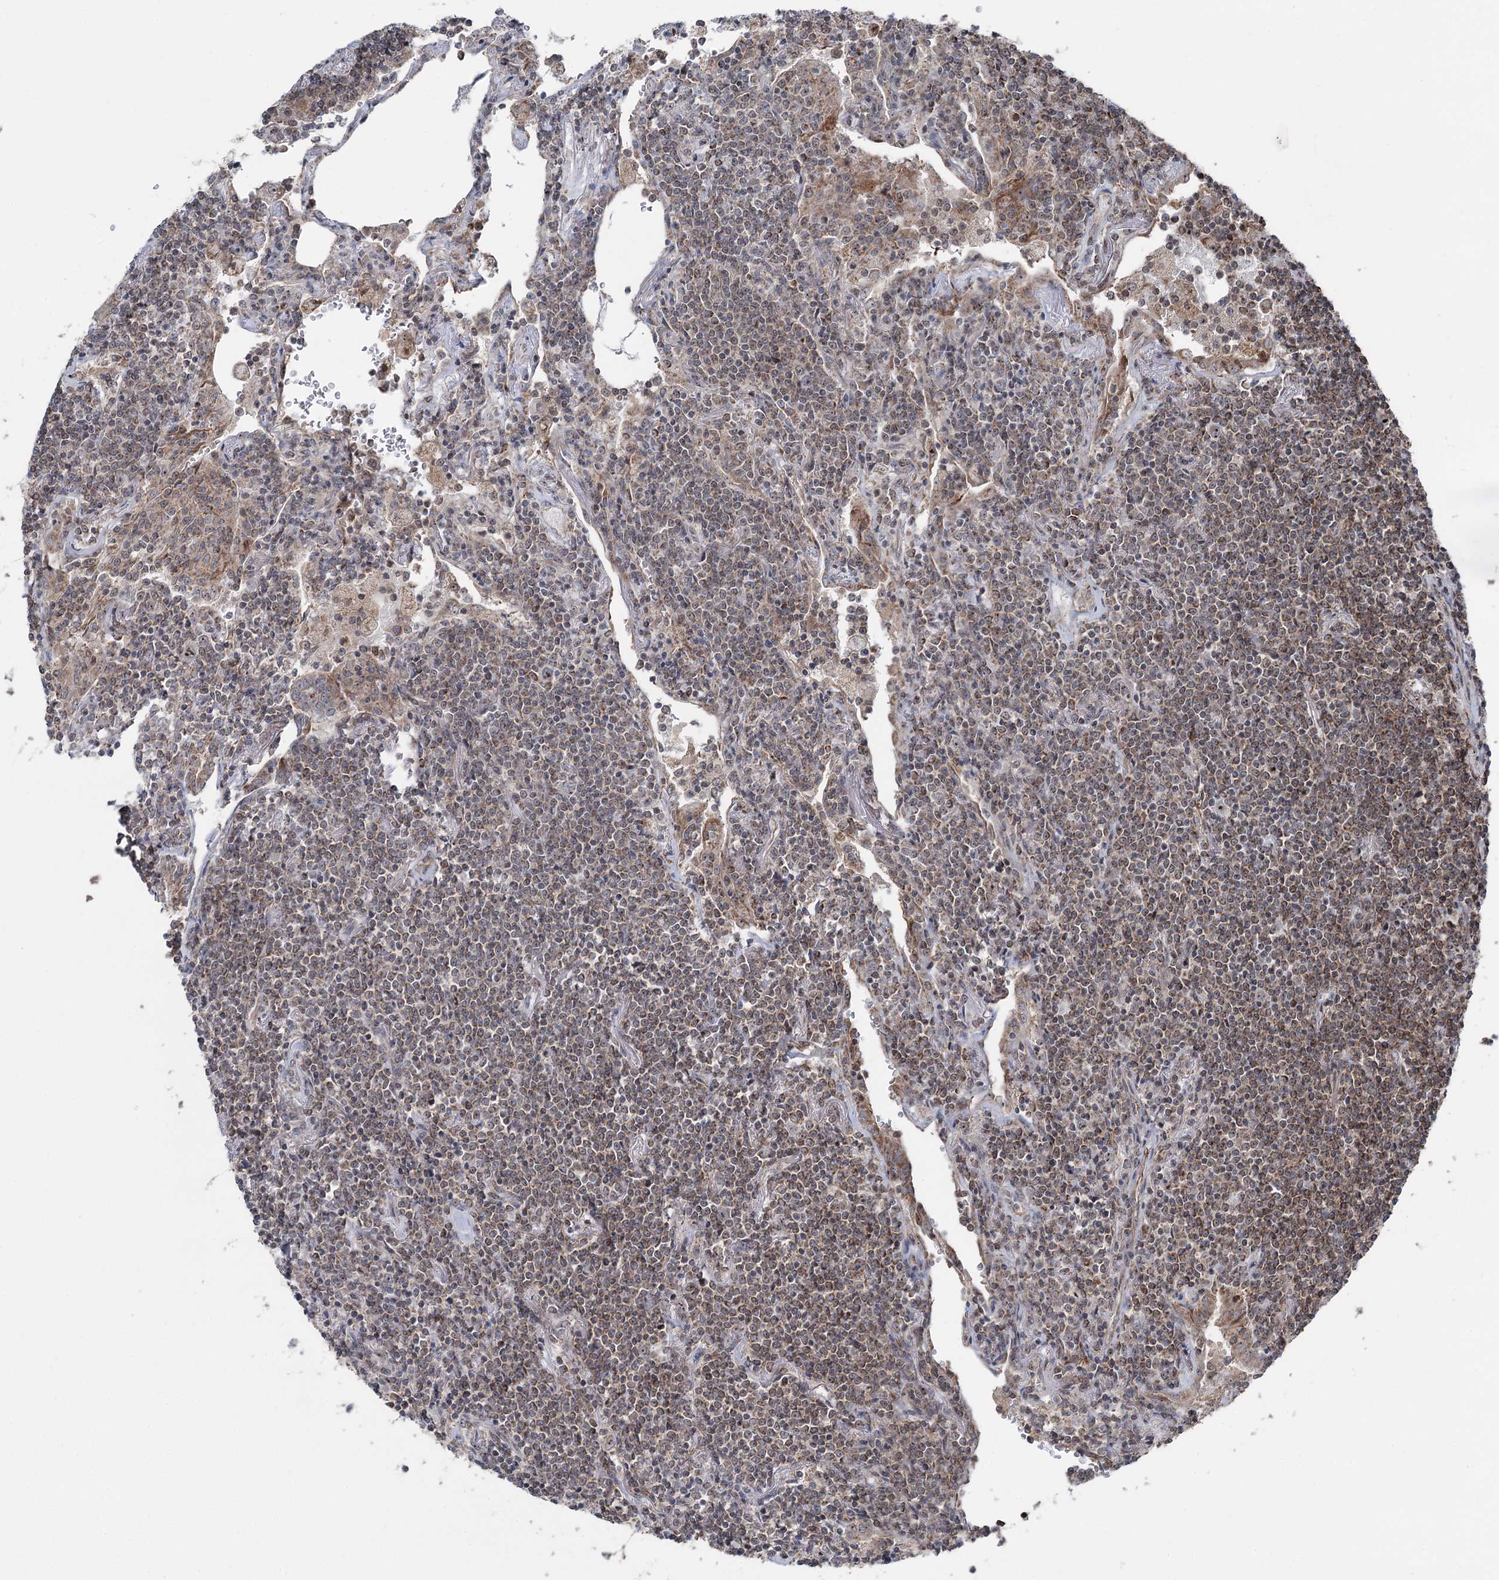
{"staining": {"intensity": "moderate", "quantity": ">75%", "location": "cytoplasmic/membranous,nuclear"}, "tissue": "lymphoma", "cell_type": "Tumor cells", "image_type": "cancer", "snomed": [{"axis": "morphology", "description": "Malignant lymphoma, non-Hodgkin's type, Low grade"}, {"axis": "topography", "description": "Lung"}], "caption": "Protein staining of lymphoma tissue reveals moderate cytoplasmic/membranous and nuclear staining in about >75% of tumor cells.", "gene": "STEEP1", "patient": {"sex": "female", "age": 71}}